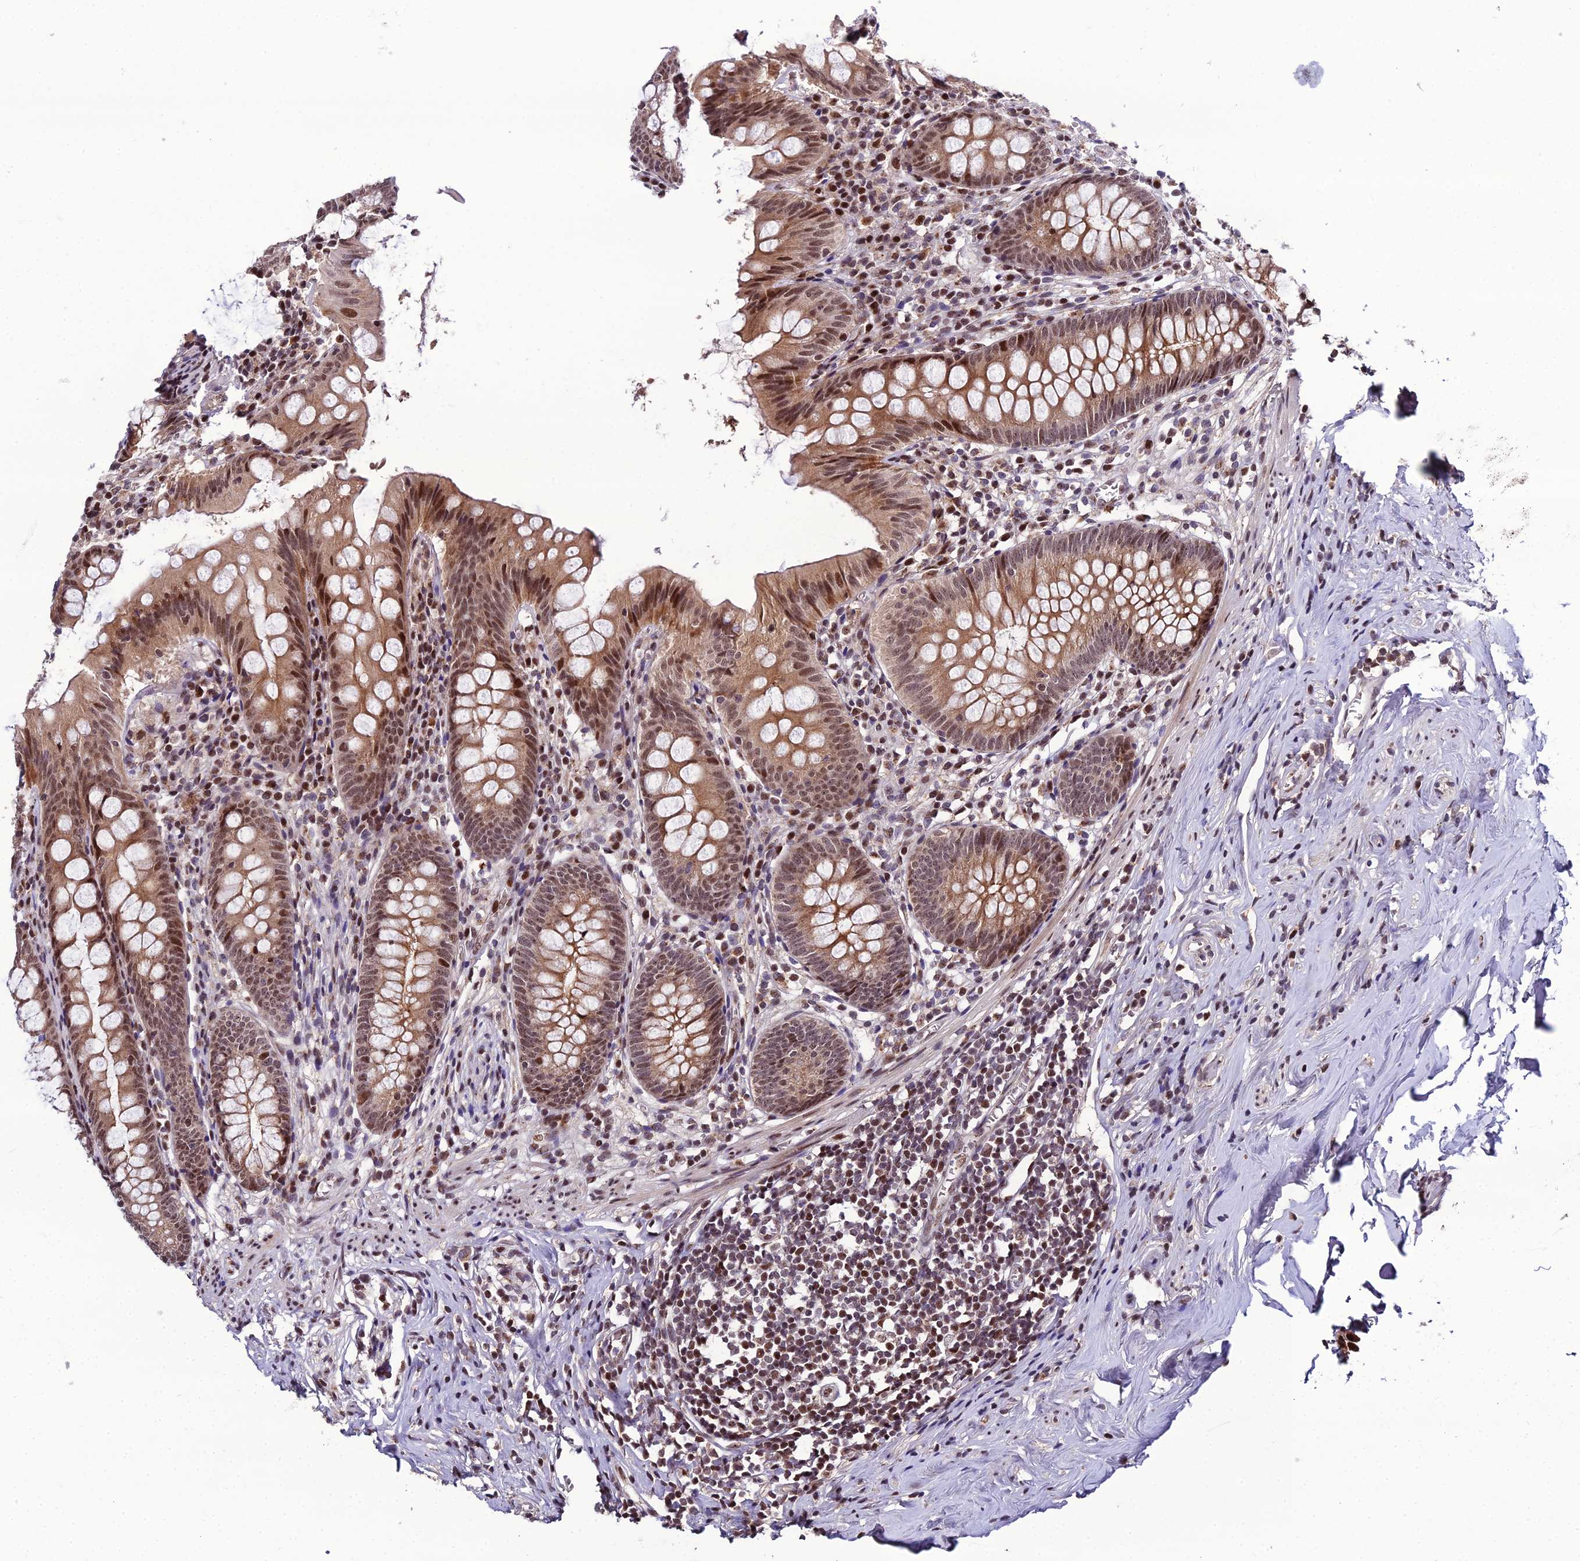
{"staining": {"intensity": "moderate", "quantity": ">75%", "location": "cytoplasmic/membranous,nuclear"}, "tissue": "appendix", "cell_type": "Glandular cells", "image_type": "normal", "snomed": [{"axis": "morphology", "description": "Normal tissue, NOS"}, {"axis": "topography", "description": "Appendix"}], "caption": "Moderate cytoplasmic/membranous,nuclear positivity is present in about >75% of glandular cells in benign appendix. The staining was performed using DAB, with brown indicating positive protein expression. Nuclei are stained blue with hematoxylin.", "gene": "ARL2", "patient": {"sex": "female", "age": 51}}